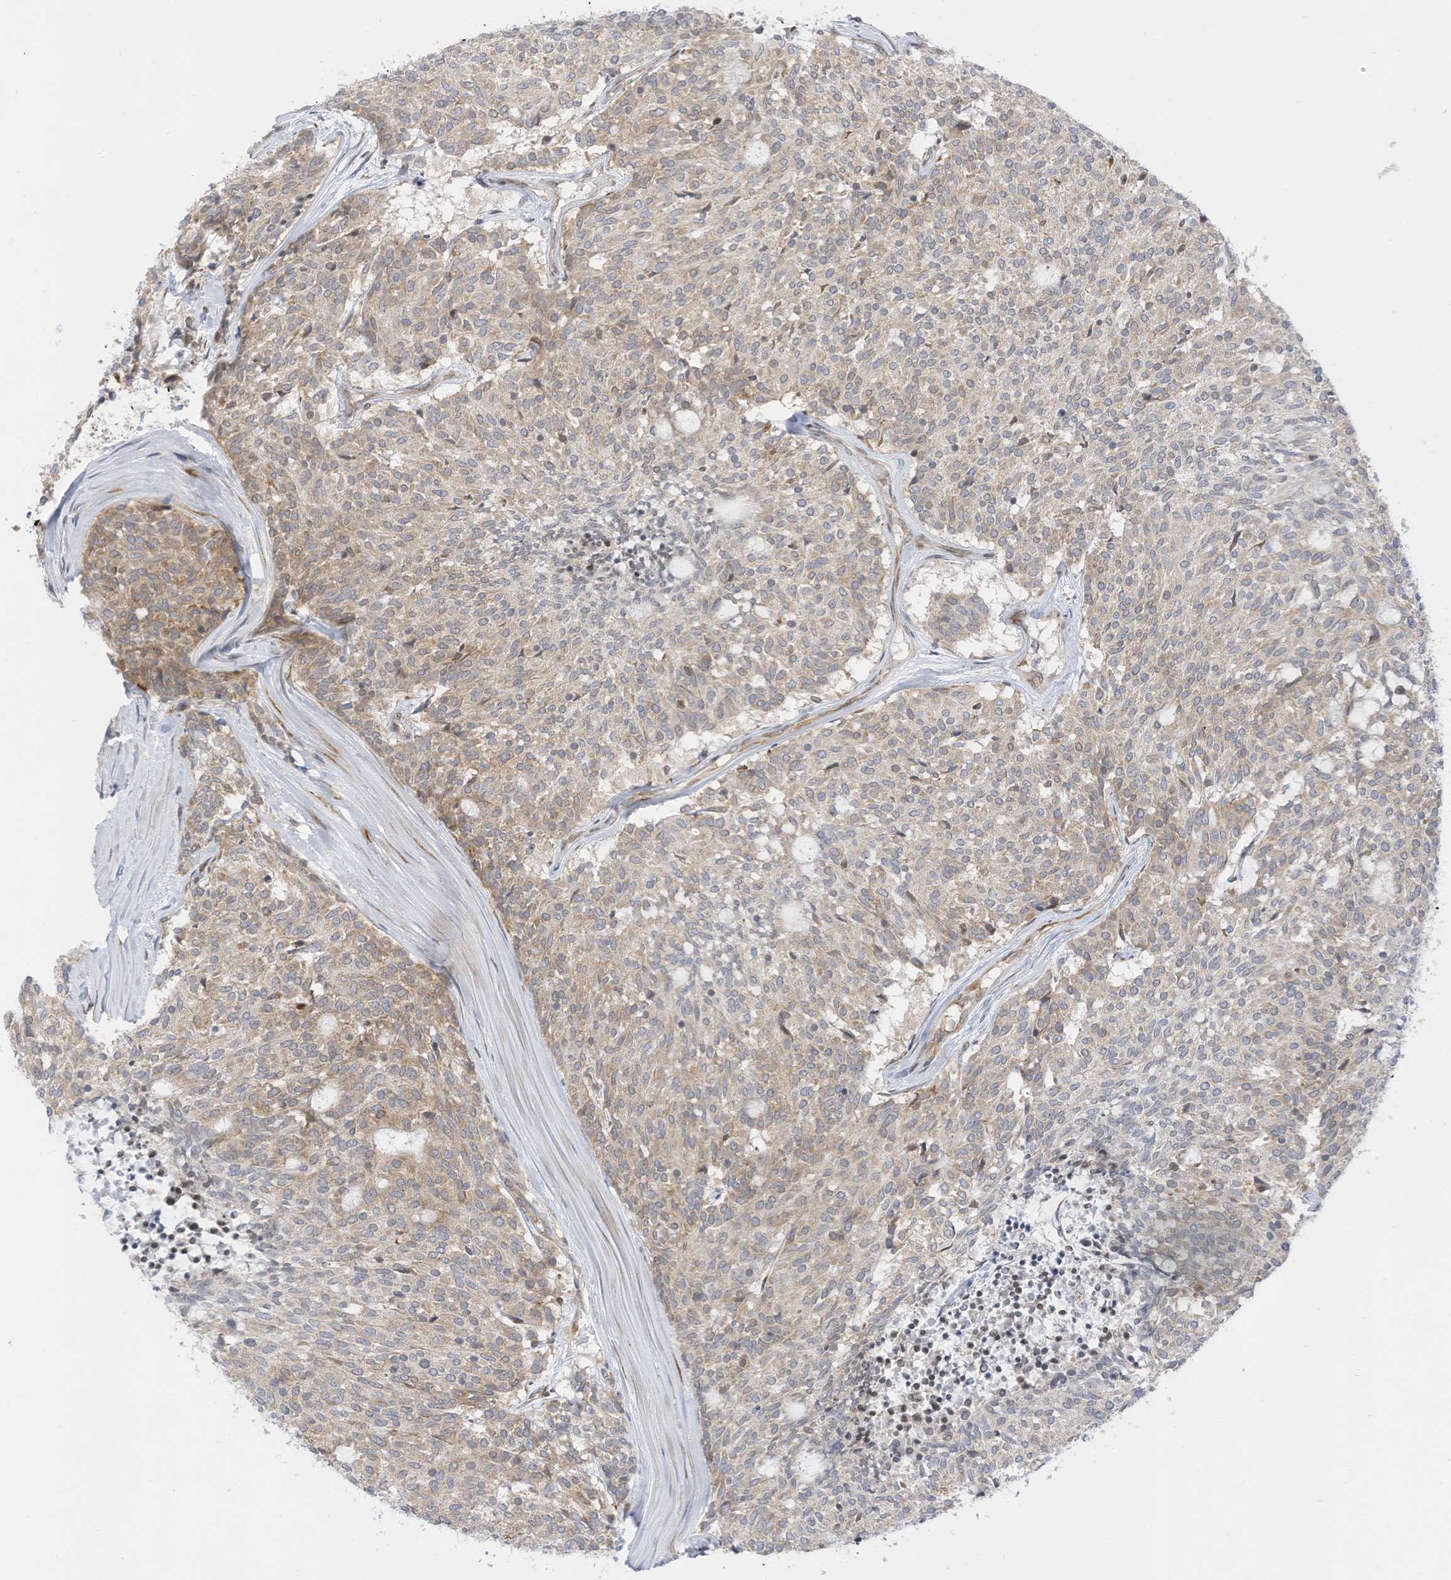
{"staining": {"intensity": "weak", "quantity": "25%-75%", "location": "cytoplasmic/membranous"}, "tissue": "carcinoid", "cell_type": "Tumor cells", "image_type": "cancer", "snomed": [{"axis": "morphology", "description": "Carcinoid, malignant, NOS"}, {"axis": "topography", "description": "Pancreas"}], "caption": "Weak cytoplasmic/membranous staining is seen in approximately 25%-75% of tumor cells in carcinoid.", "gene": "EDF1", "patient": {"sex": "female", "age": 54}}